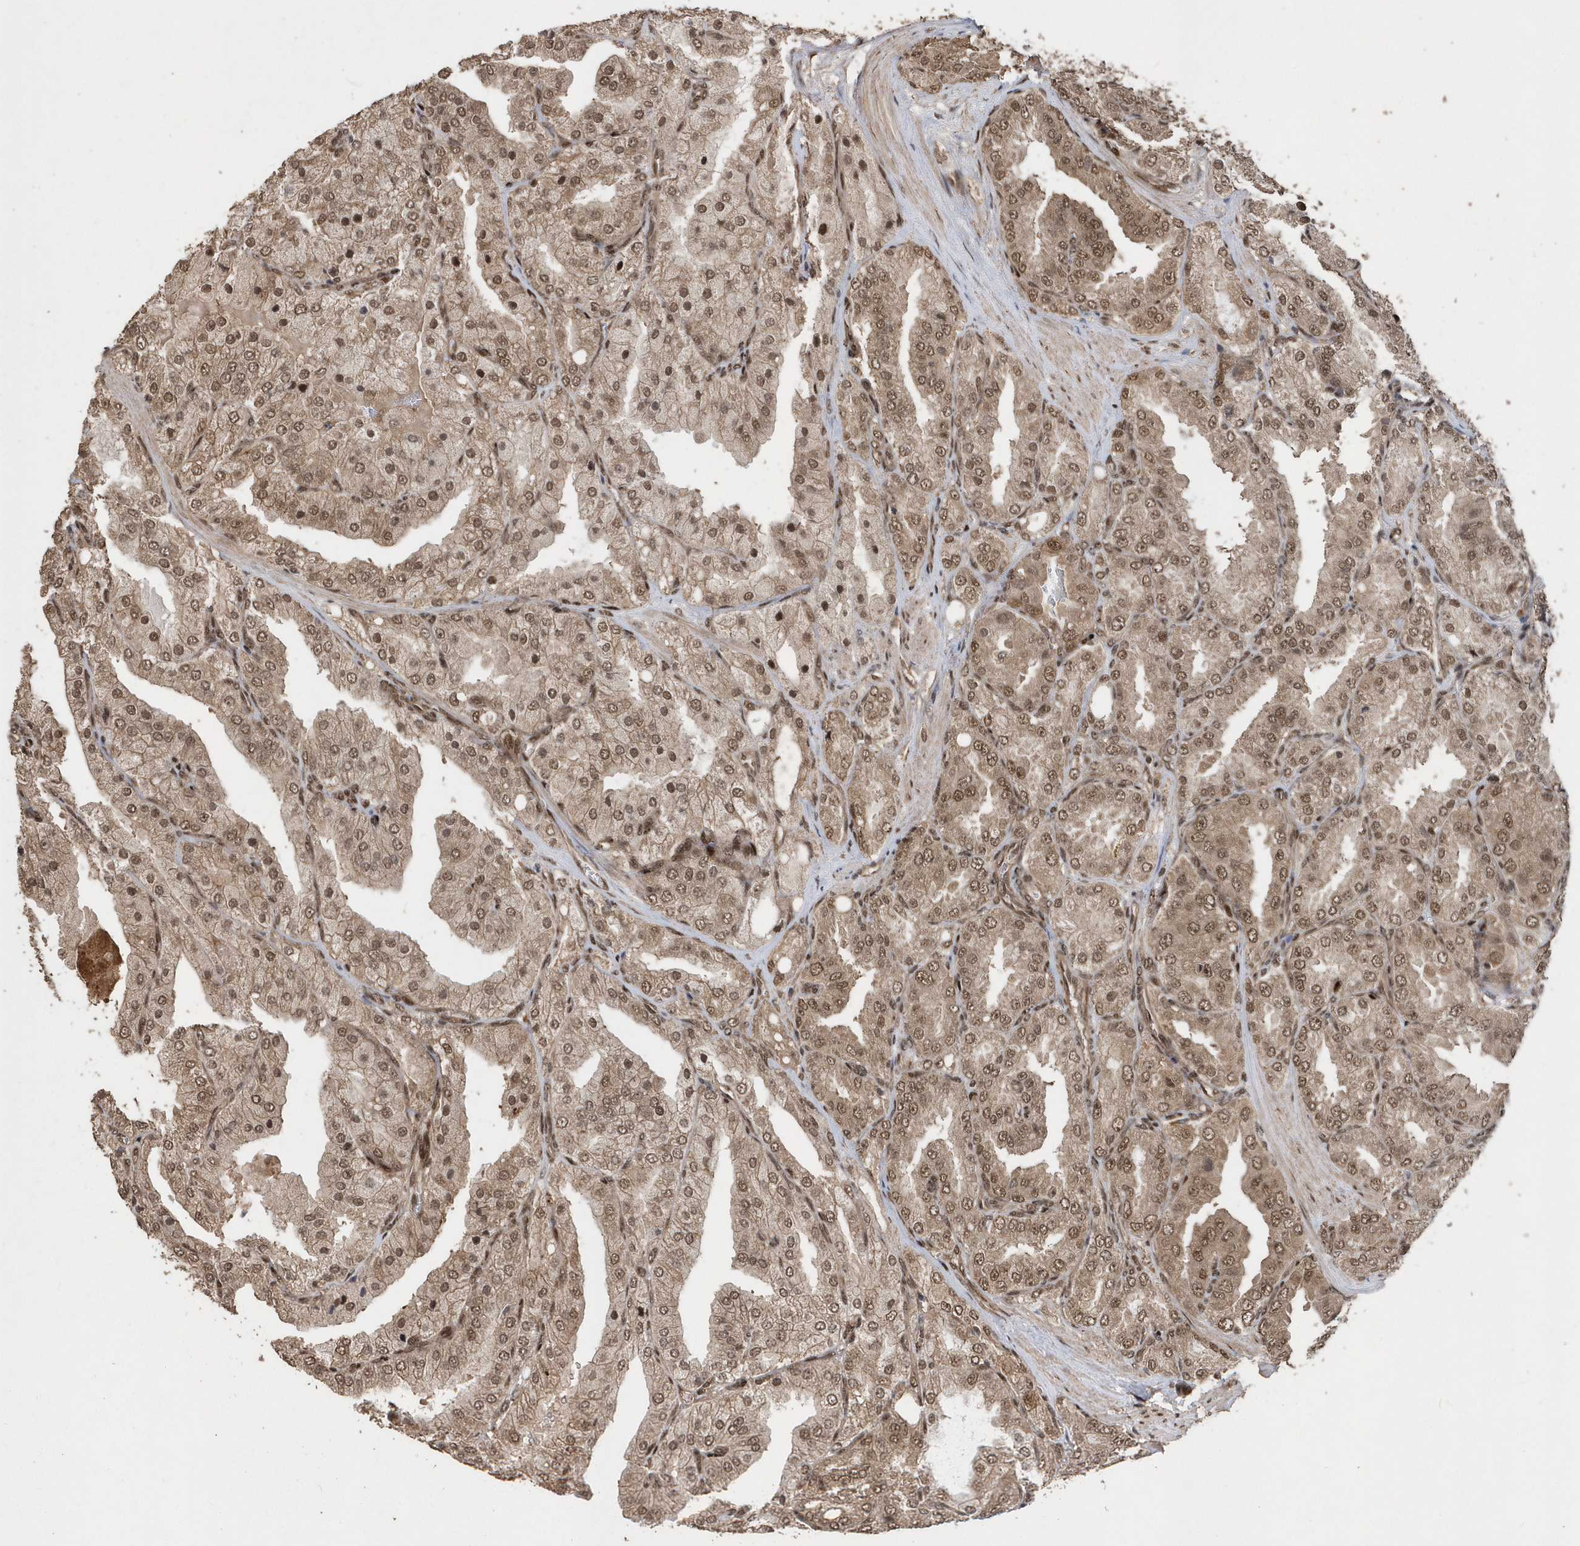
{"staining": {"intensity": "moderate", "quantity": ">75%", "location": "cytoplasmic/membranous,nuclear"}, "tissue": "prostate cancer", "cell_type": "Tumor cells", "image_type": "cancer", "snomed": [{"axis": "morphology", "description": "Adenocarcinoma, High grade"}, {"axis": "topography", "description": "Prostate"}], "caption": "Immunohistochemistry micrograph of neoplastic tissue: adenocarcinoma (high-grade) (prostate) stained using immunohistochemistry (IHC) displays medium levels of moderate protein expression localized specifically in the cytoplasmic/membranous and nuclear of tumor cells, appearing as a cytoplasmic/membranous and nuclear brown color.", "gene": "INTS12", "patient": {"sex": "male", "age": 50}}